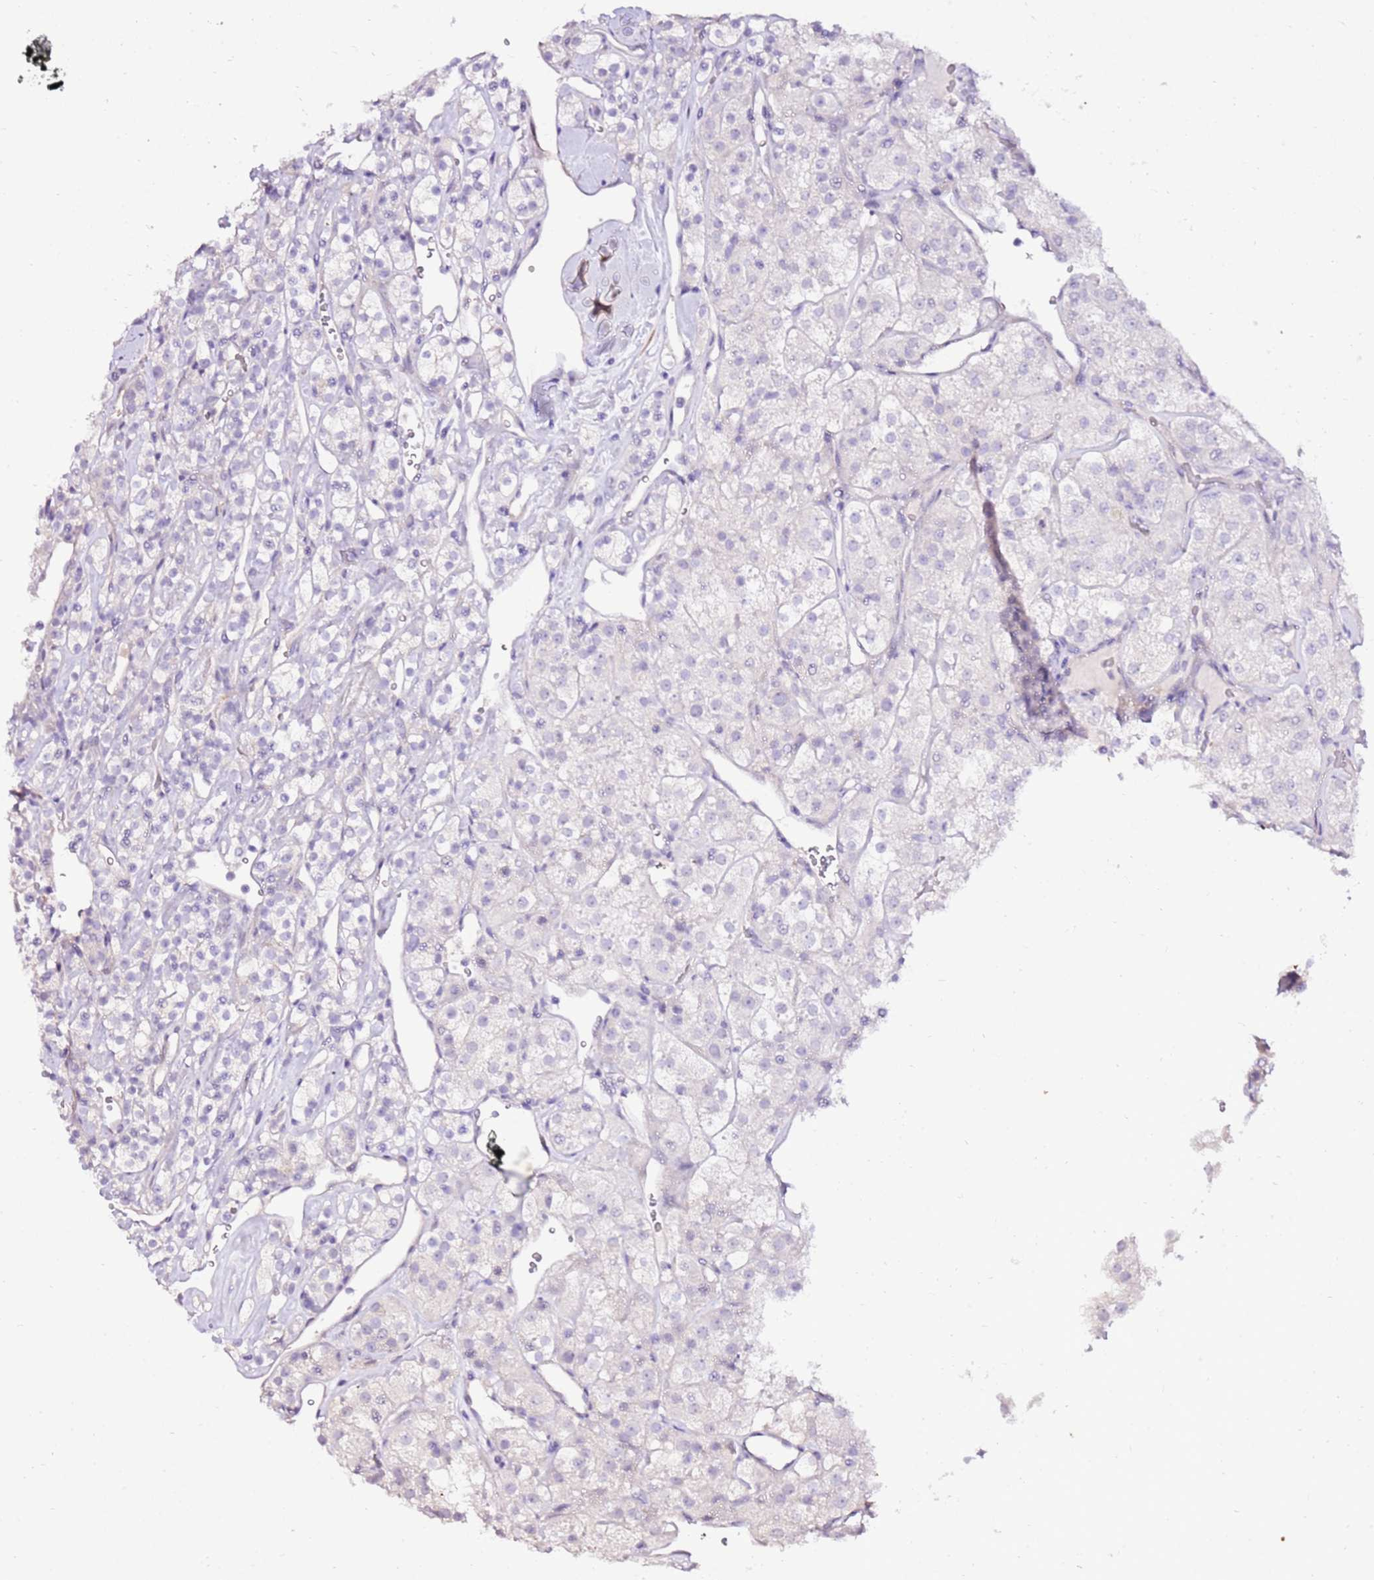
{"staining": {"intensity": "negative", "quantity": "none", "location": "none"}, "tissue": "renal cancer", "cell_type": "Tumor cells", "image_type": "cancer", "snomed": [{"axis": "morphology", "description": "Adenocarcinoma, NOS"}, {"axis": "topography", "description": "Kidney"}], "caption": "Immunohistochemistry histopathology image of renal adenocarcinoma stained for a protein (brown), which shows no staining in tumor cells.", "gene": "ART5", "patient": {"sex": "male", "age": 77}}